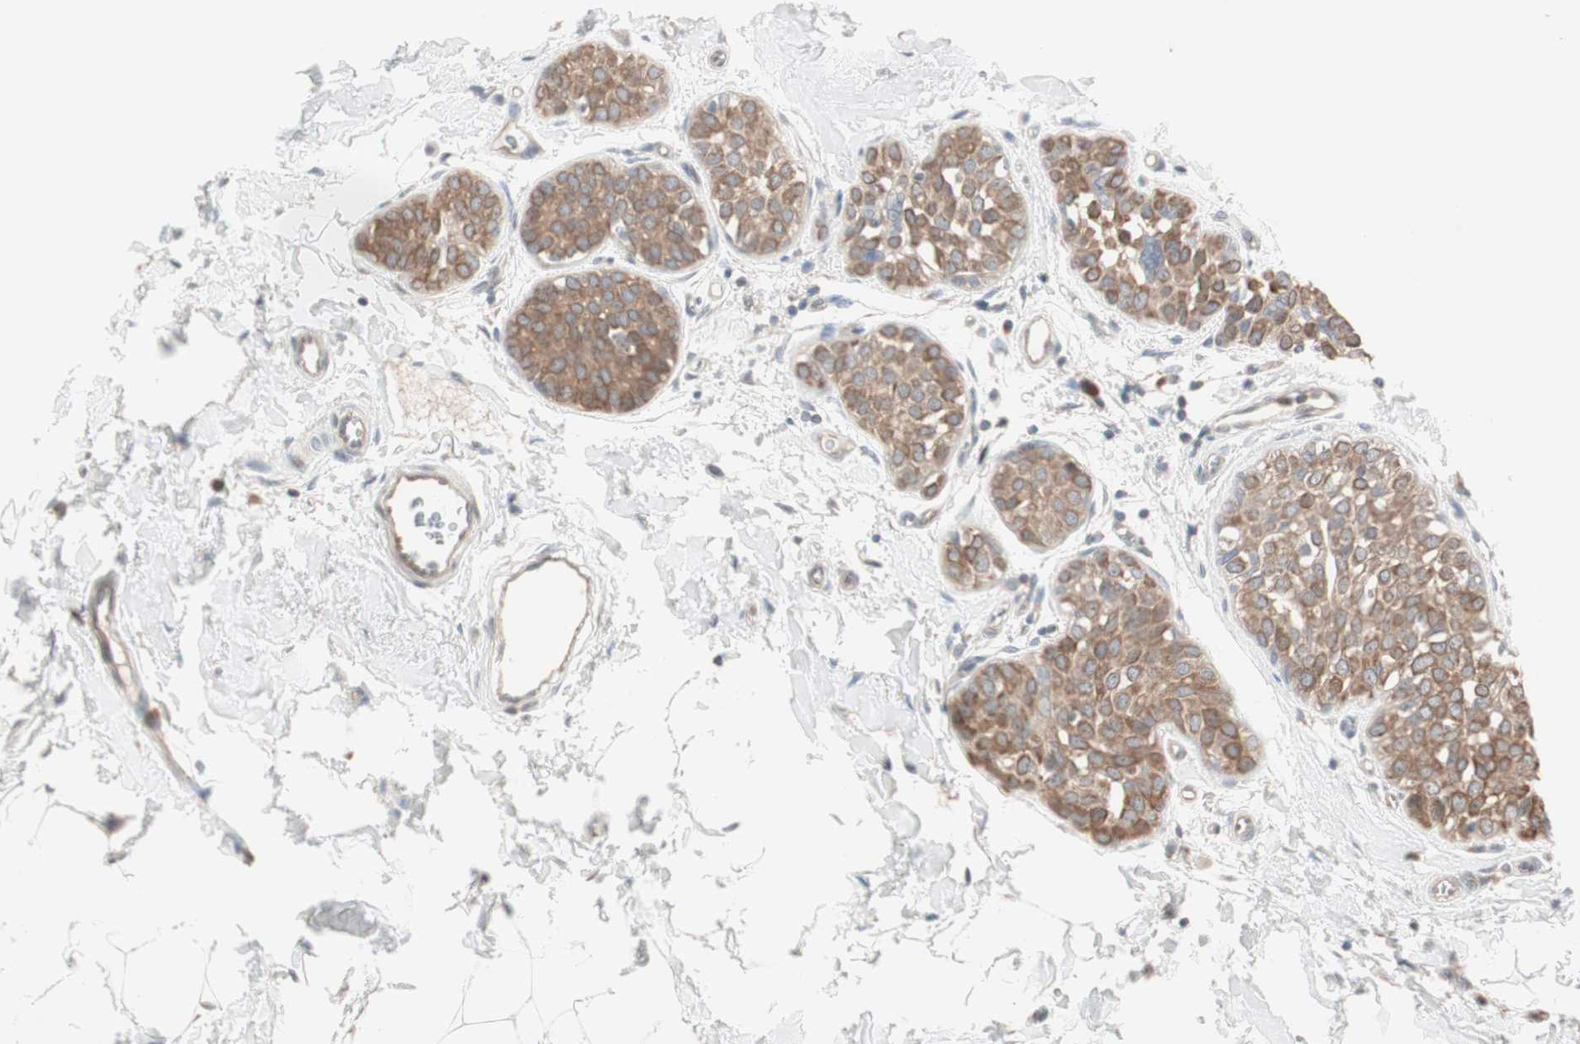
{"staining": {"intensity": "weak", "quantity": ">75%", "location": "cytoplasmic/membranous"}, "tissue": "breast cancer", "cell_type": "Tumor cells", "image_type": "cancer", "snomed": [{"axis": "morphology", "description": "Lobular carcinoma, in situ"}, {"axis": "morphology", "description": "Lobular carcinoma"}, {"axis": "topography", "description": "Breast"}], "caption": "Lobular carcinoma in situ (breast) stained with immunohistochemistry reveals weak cytoplasmic/membranous positivity in approximately >75% of tumor cells.", "gene": "FBXO5", "patient": {"sex": "female", "age": 41}}